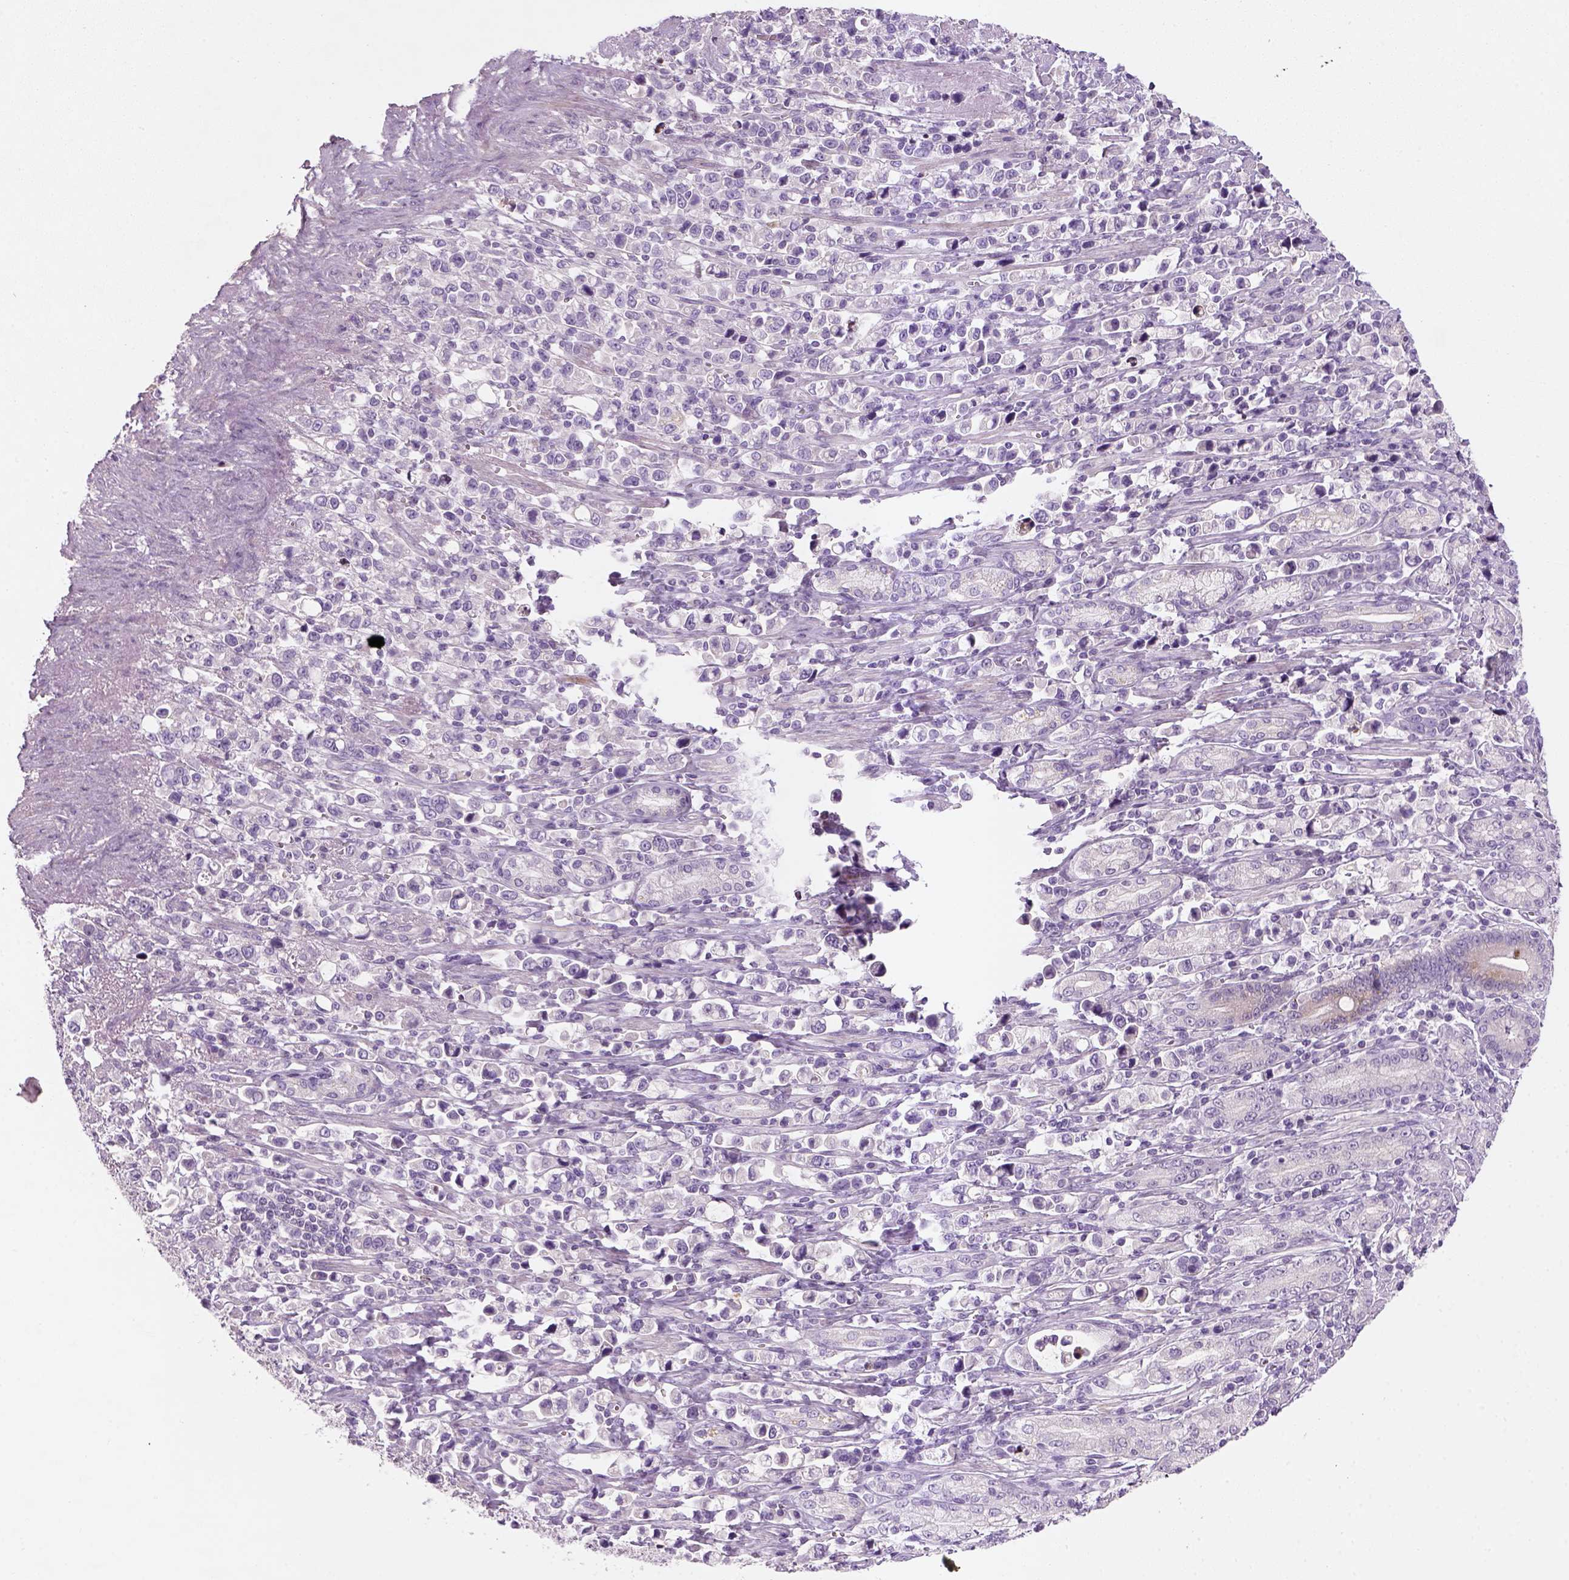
{"staining": {"intensity": "negative", "quantity": "none", "location": "none"}, "tissue": "stomach cancer", "cell_type": "Tumor cells", "image_type": "cancer", "snomed": [{"axis": "morphology", "description": "Adenocarcinoma, NOS"}, {"axis": "topography", "description": "Stomach"}], "caption": "This is an immunohistochemistry (IHC) image of stomach cancer (adenocarcinoma). There is no expression in tumor cells.", "gene": "NUDT6", "patient": {"sex": "male", "age": 63}}